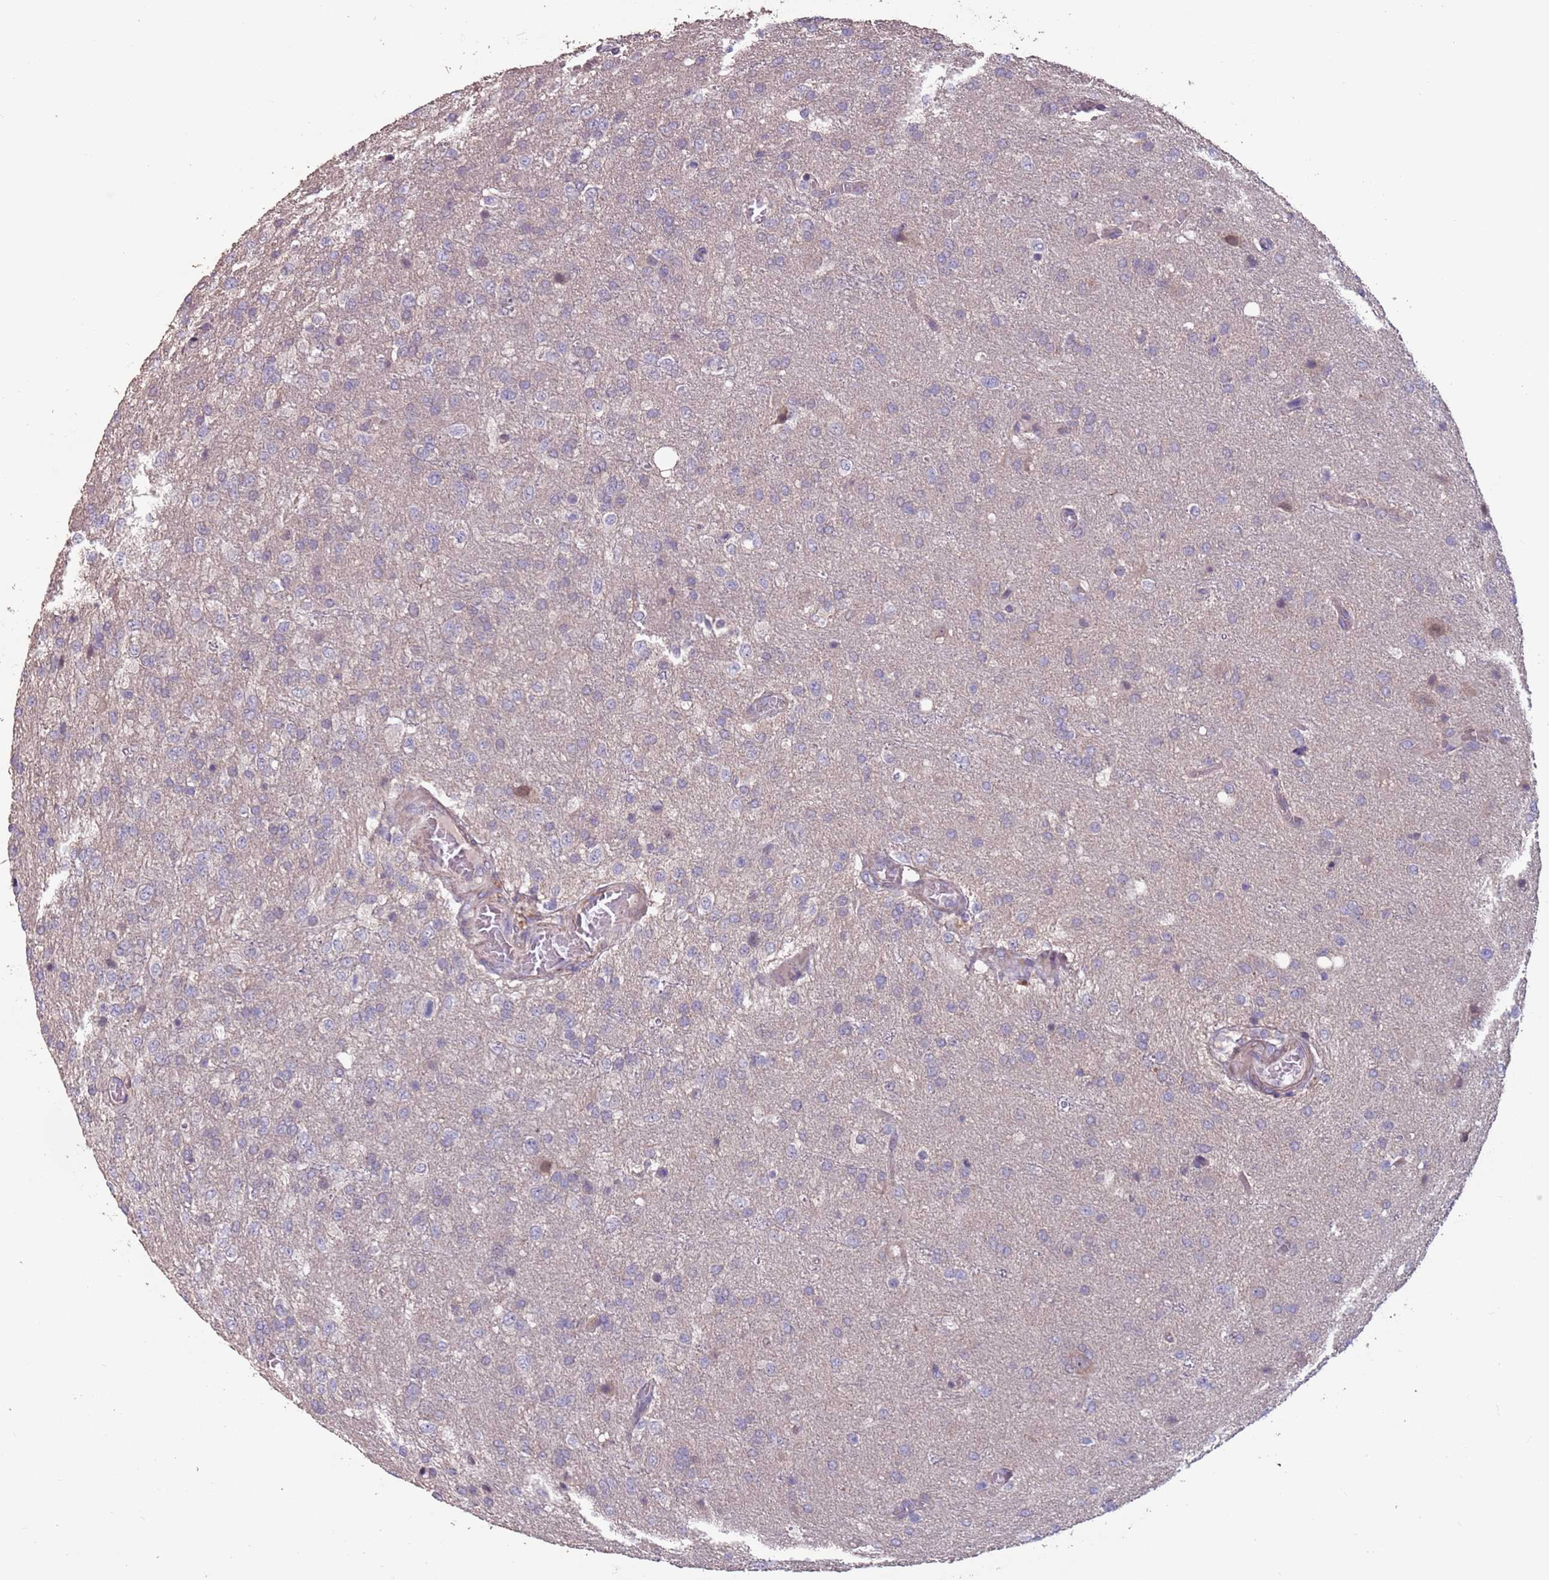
{"staining": {"intensity": "negative", "quantity": "none", "location": "none"}, "tissue": "glioma", "cell_type": "Tumor cells", "image_type": "cancer", "snomed": [{"axis": "morphology", "description": "Glioma, malignant, High grade"}, {"axis": "topography", "description": "Brain"}], "caption": "The image reveals no significant expression in tumor cells of glioma.", "gene": "MBD3L1", "patient": {"sex": "female", "age": 74}}